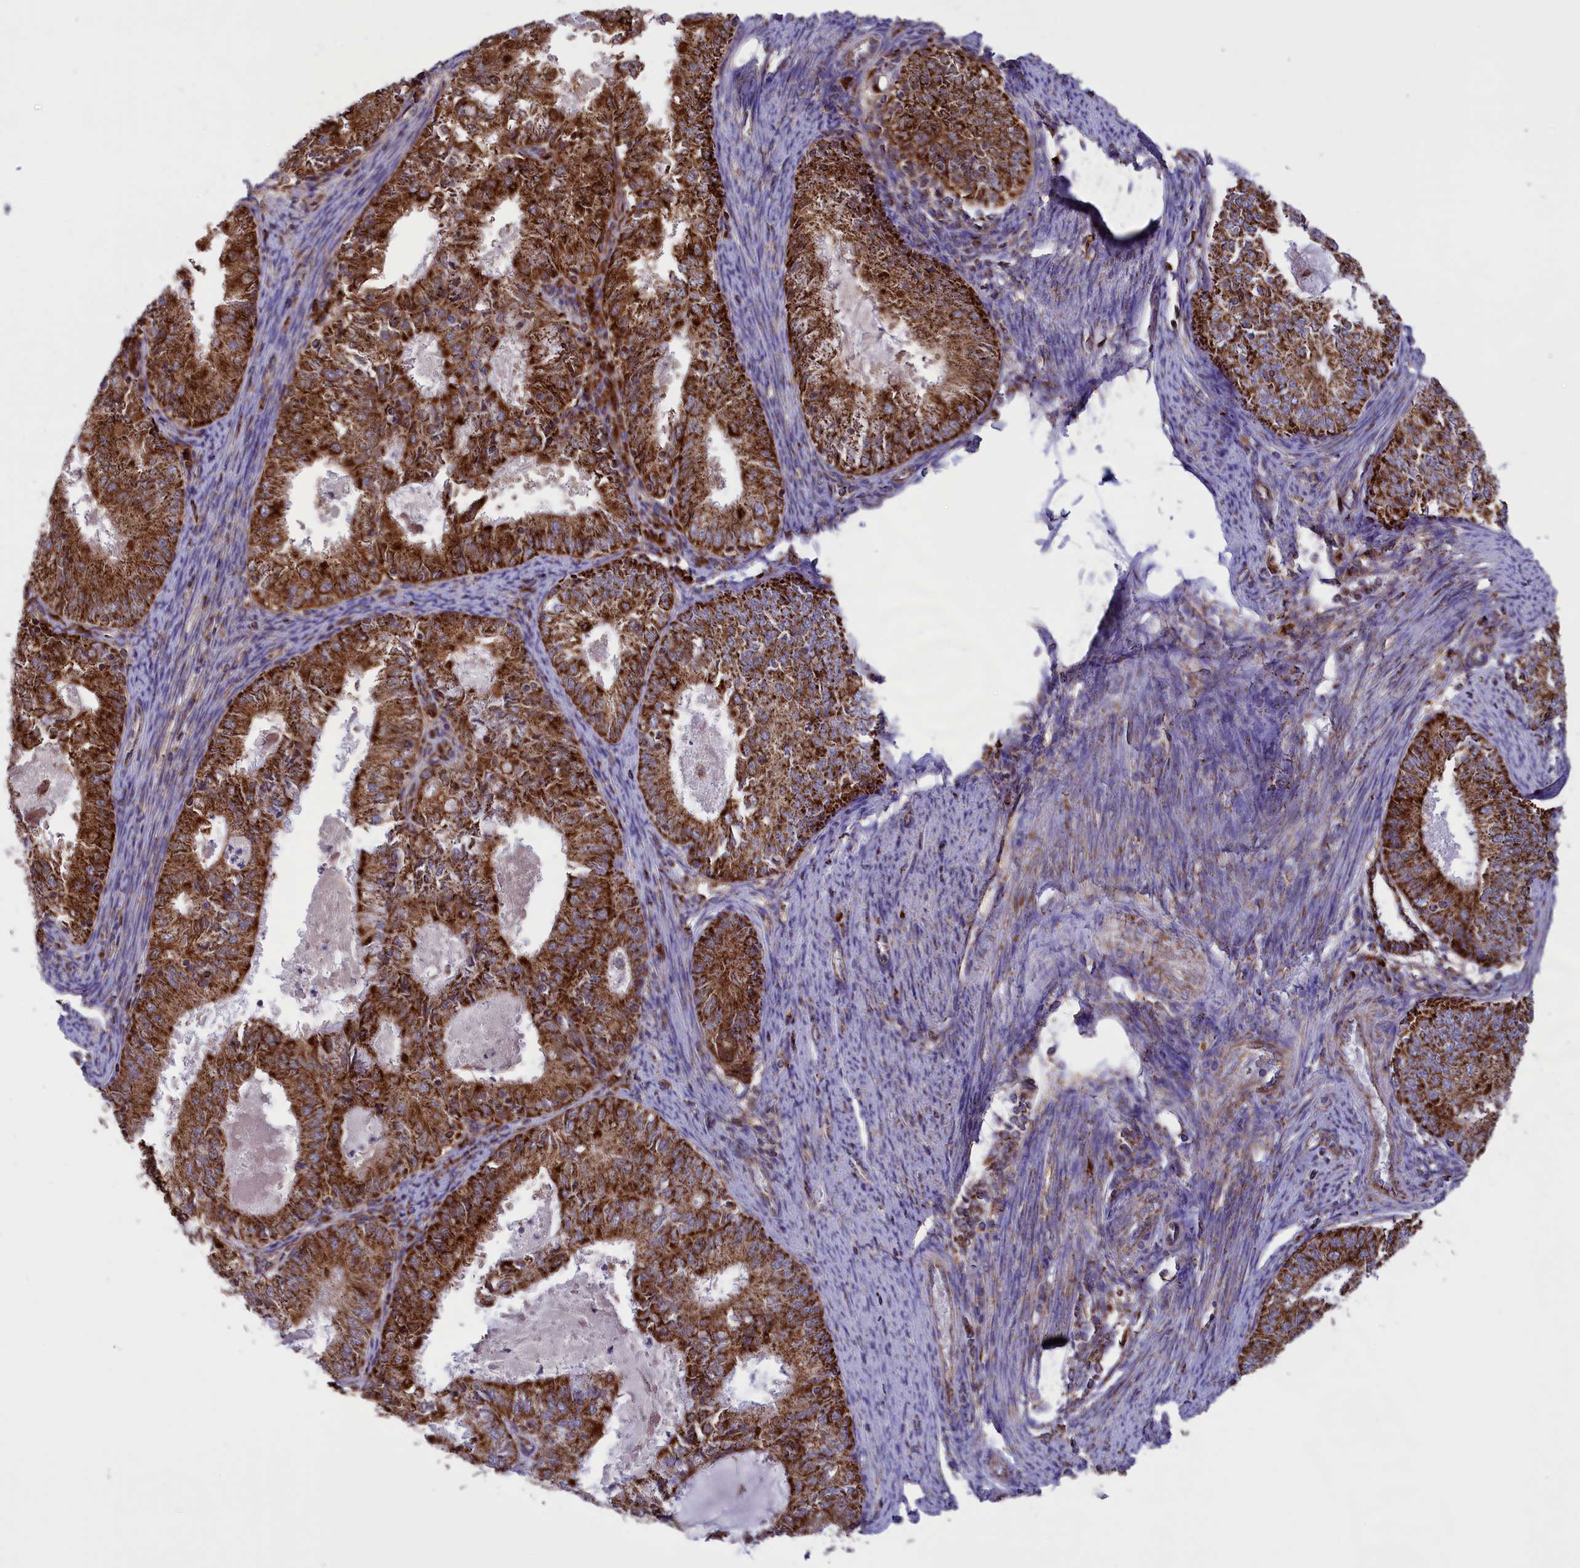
{"staining": {"intensity": "strong", "quantity": ">75%", "location": "cytoplasmic/membranous"}, "tissue": "endometrial cancer", "cell_type": "Tumor cells", "image_type": "cancer", "snomed": [{"axis": "morphology", "description": "Adenocarcinoma, NOS"}, {"axis": "topography", "description": "Endometrium"}], "caption": "Immunohistochemistry staining of endometrial cancer, which displays high levels of strong cytoplasmic/membranous positivity in approximately >75% of tumor cells indicating strong cytoplasmic/membranous protein expression. The staining was performed using DAB (brown) for protein detection and nuclei were counterstained in hematoxylin (blue).", "gene": "ISOC2", "patient": {"sex": "female", "age": 57}}